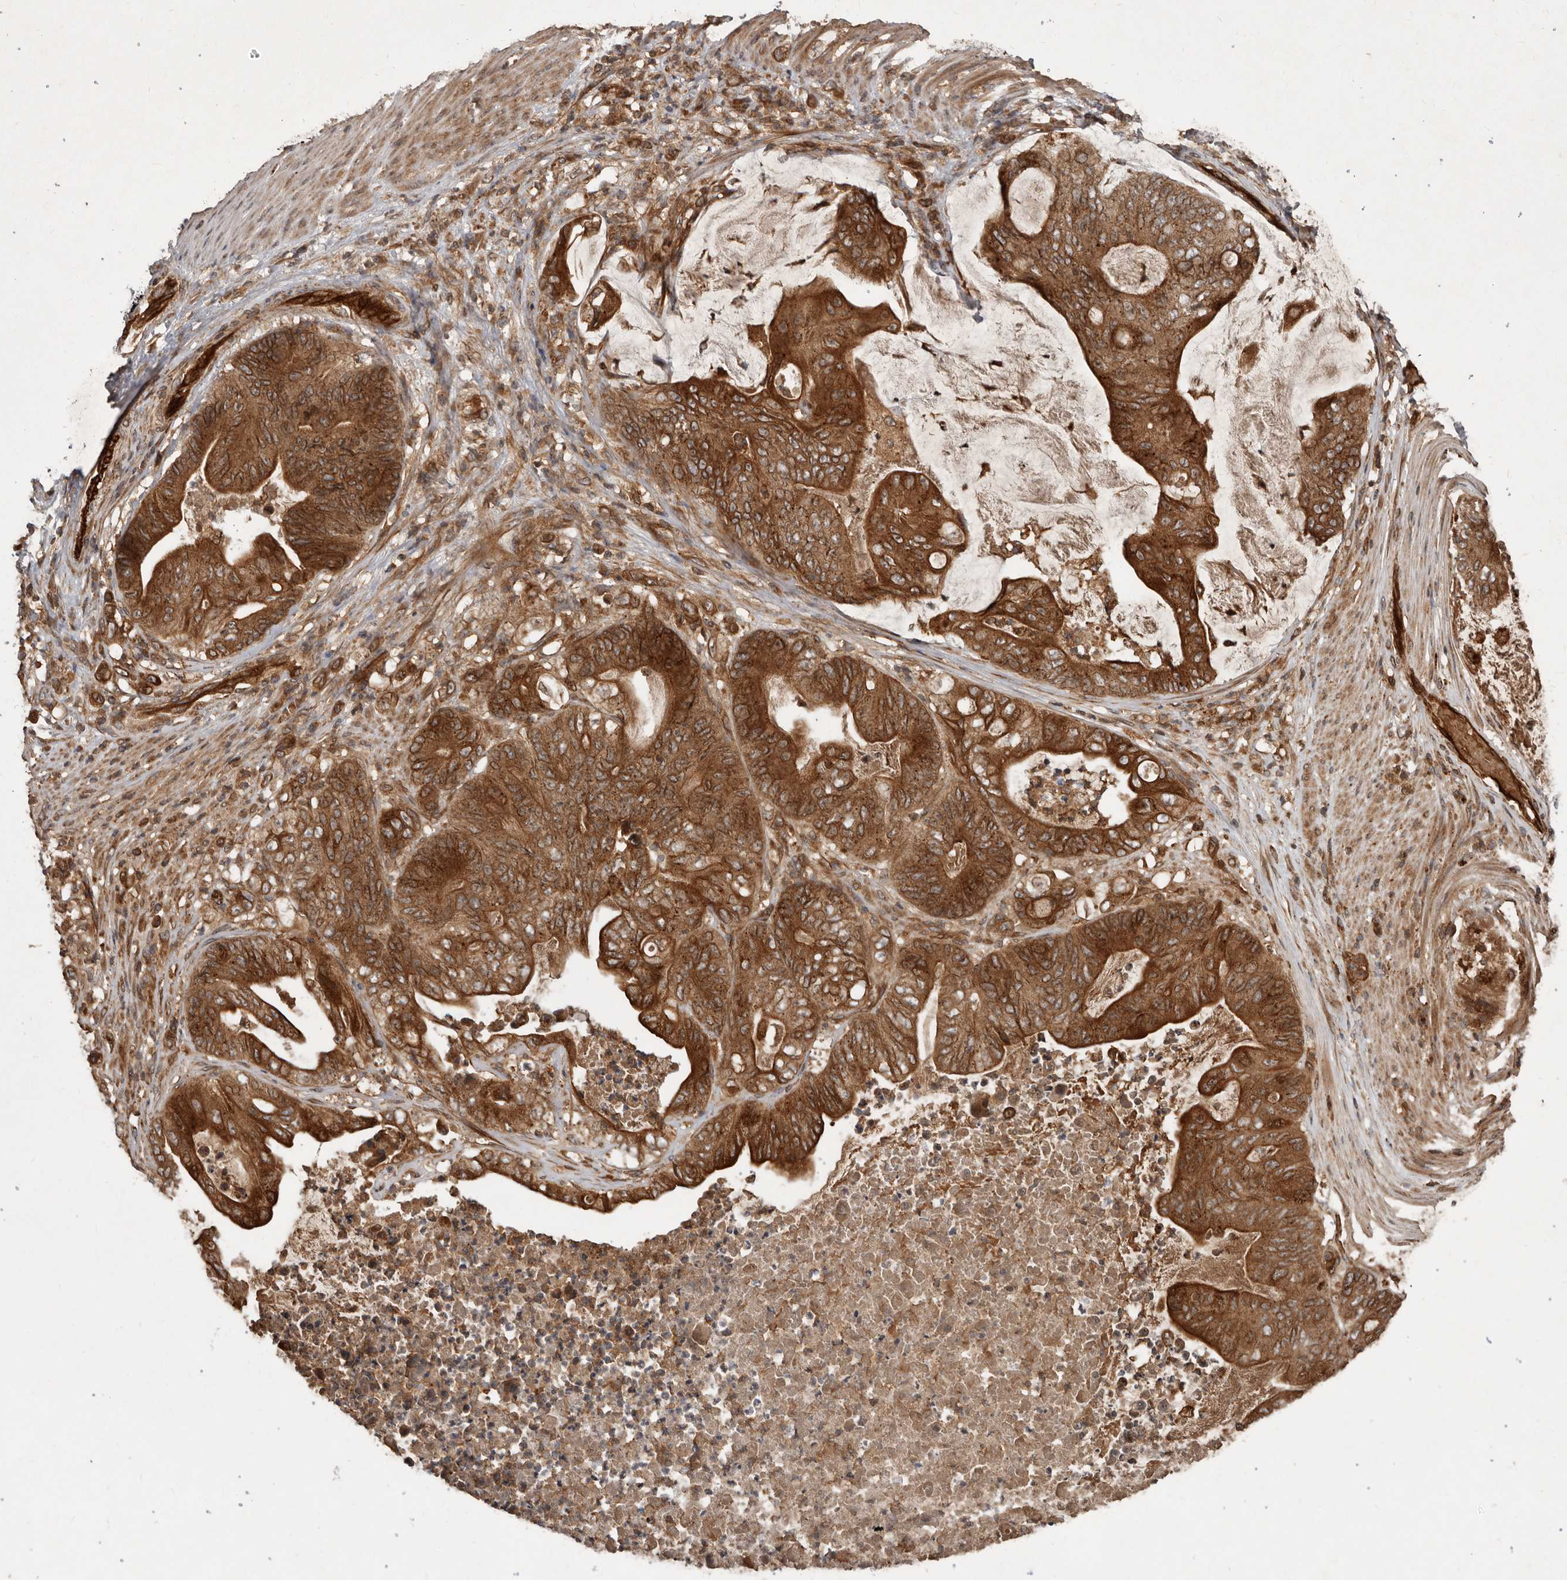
{"staining": {"intensity": "strong", "quantity": "25%-75%", "location": "cytoplasmic/membranous"}, "tissue": "stomach cancer", "cell_type": "Tumor cells", "image_type": "cancer", "snomed": [{"axis": "morphology", "description": "Adenocarcinoma, NOS"}, {"axis": "topography", "description": "Stomach"}], "caption": "Strong cytoplasmic/membranous positivity is seen in approximately 25%-75% of tumor cells in adenocarcinoma (stomach). Using DAB (3,3'-diaminobenzidine) (brown) and hematoxylin (blue) stains, captured at high magnification using brightfield microscopy.", "gene": "STK36", "patient": {"sex": "female", "age": 73}}